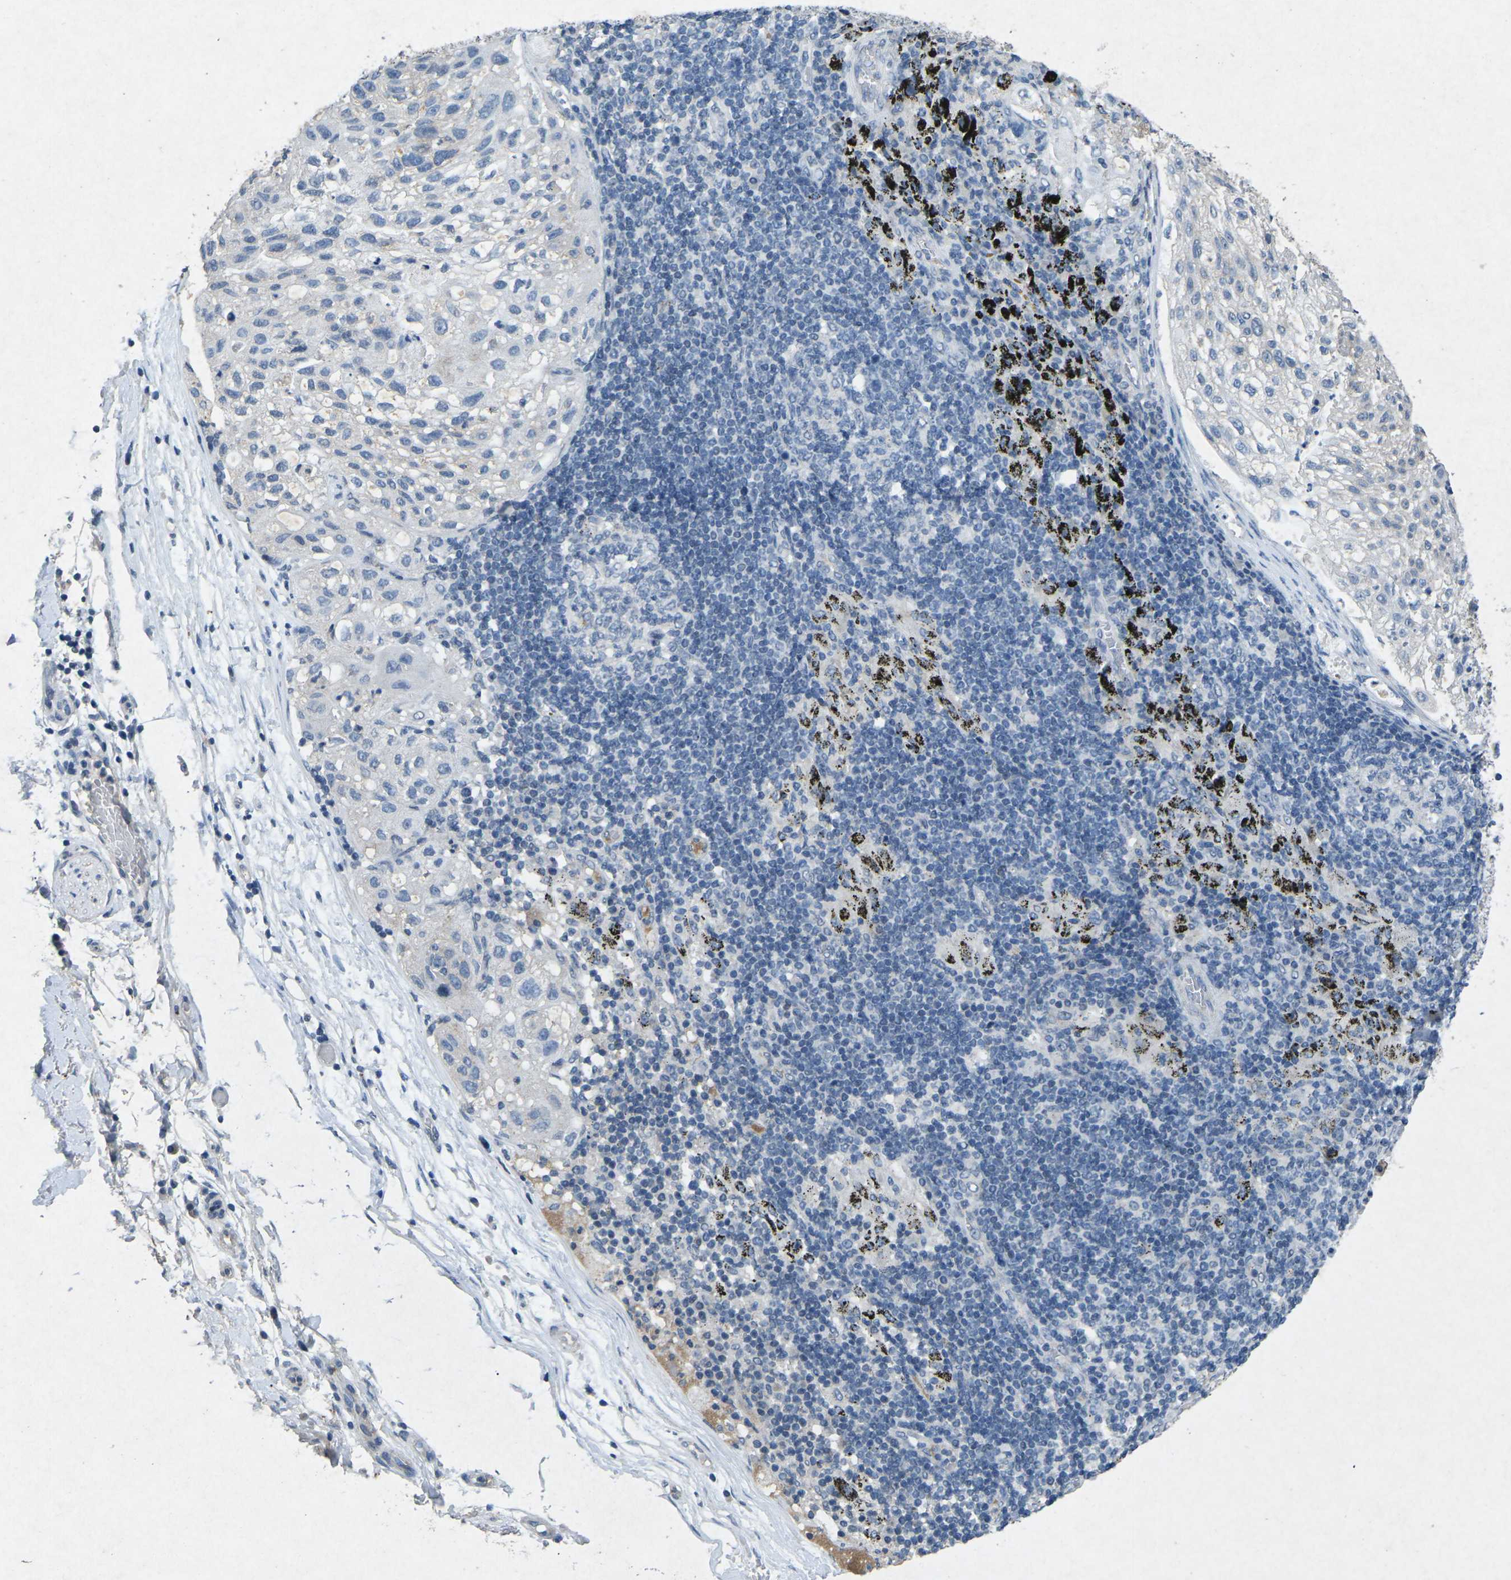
{"staining": {"intensity": "negative", "quantity": "none", "location": "none"}, "tissue": "lung cancer", "cell_type": "Tumor cells", "image_type": "cancer", "snomed": [{"axis": "morphology", "description": "Inflammation, NOS"}, {"axis": "morphology", "description": "Squamous cell carcinoma, NOS"}, {"axis": "topography", "description": "Lymph node"}, {"axis": "topography", "description": "Soft tissue"}, {"axis": "topography", "description": "Lung"}], "caption": "High magnification brightfield microscopy of lung squamous cell carcinoma stained with DAB (3,3'-diaminobenzidine) (brown) and counterstained with hematoxylin (blue): tumor cells show no significant positivity.", "gene": "A1BG", "patient": {"sex": "male", "age": 66}}